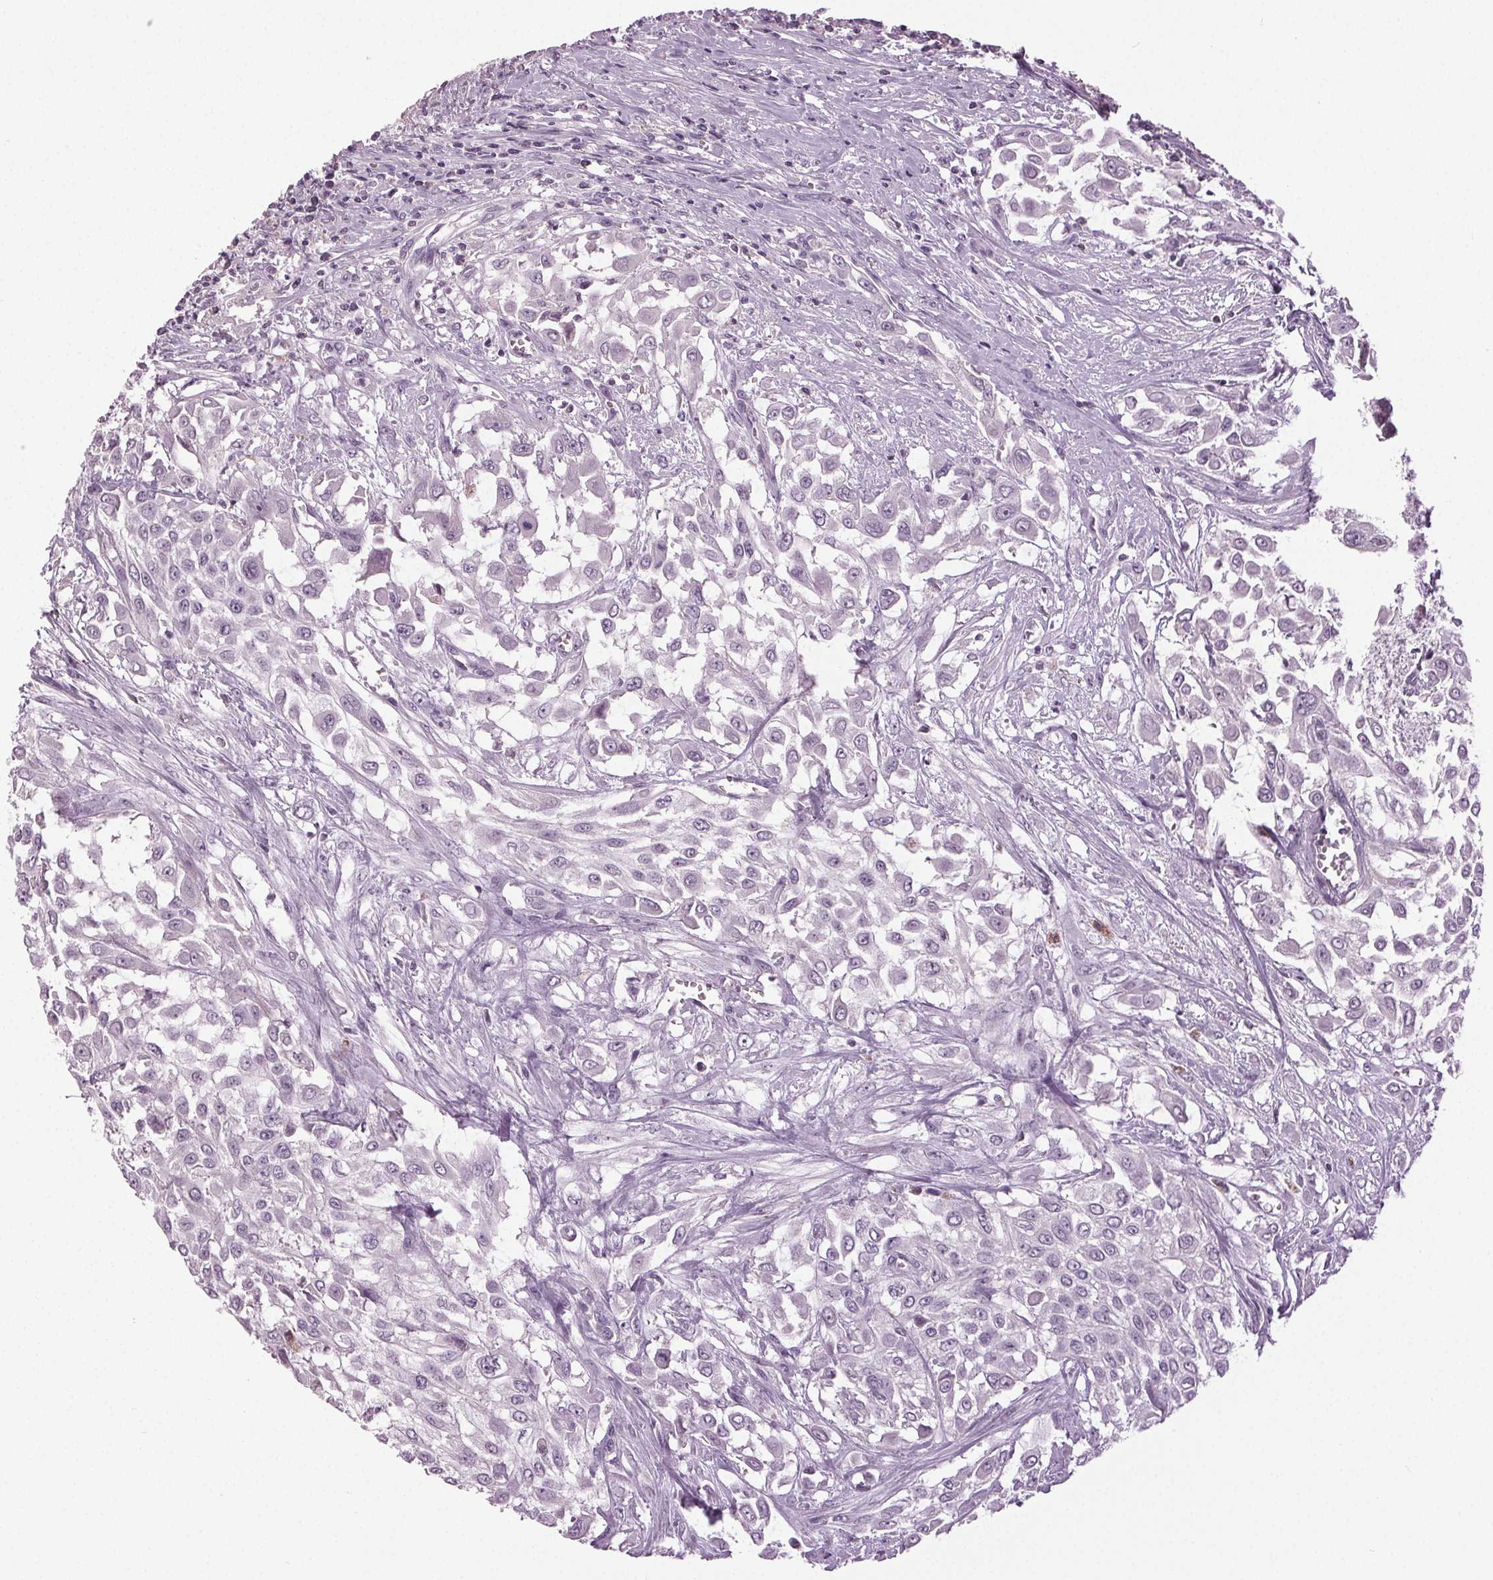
{"staining": {"intensity": "negative", "quantity": "none", "location": "none"}, "tissue": "urothelial cancer", "cell_type": "Tumor cells", "image_type": "cancer", "snomed": [{"axis": "morphology", "description": "Urothelial carcinoma, High grade"}, {"axis": "topography", "description": "Urinary bladder"}], "caption": "A histopathology image of urothelial cancer stained for a protein displays no brown staining in tumor cells. (DAB (3,3'-diaminobenzidine) immunohistochemistry (IHC) visualized using brightfield microscopy, high magnification).", "gene": "DNAH12", "patient": {"sex": "male", "age": 57}}